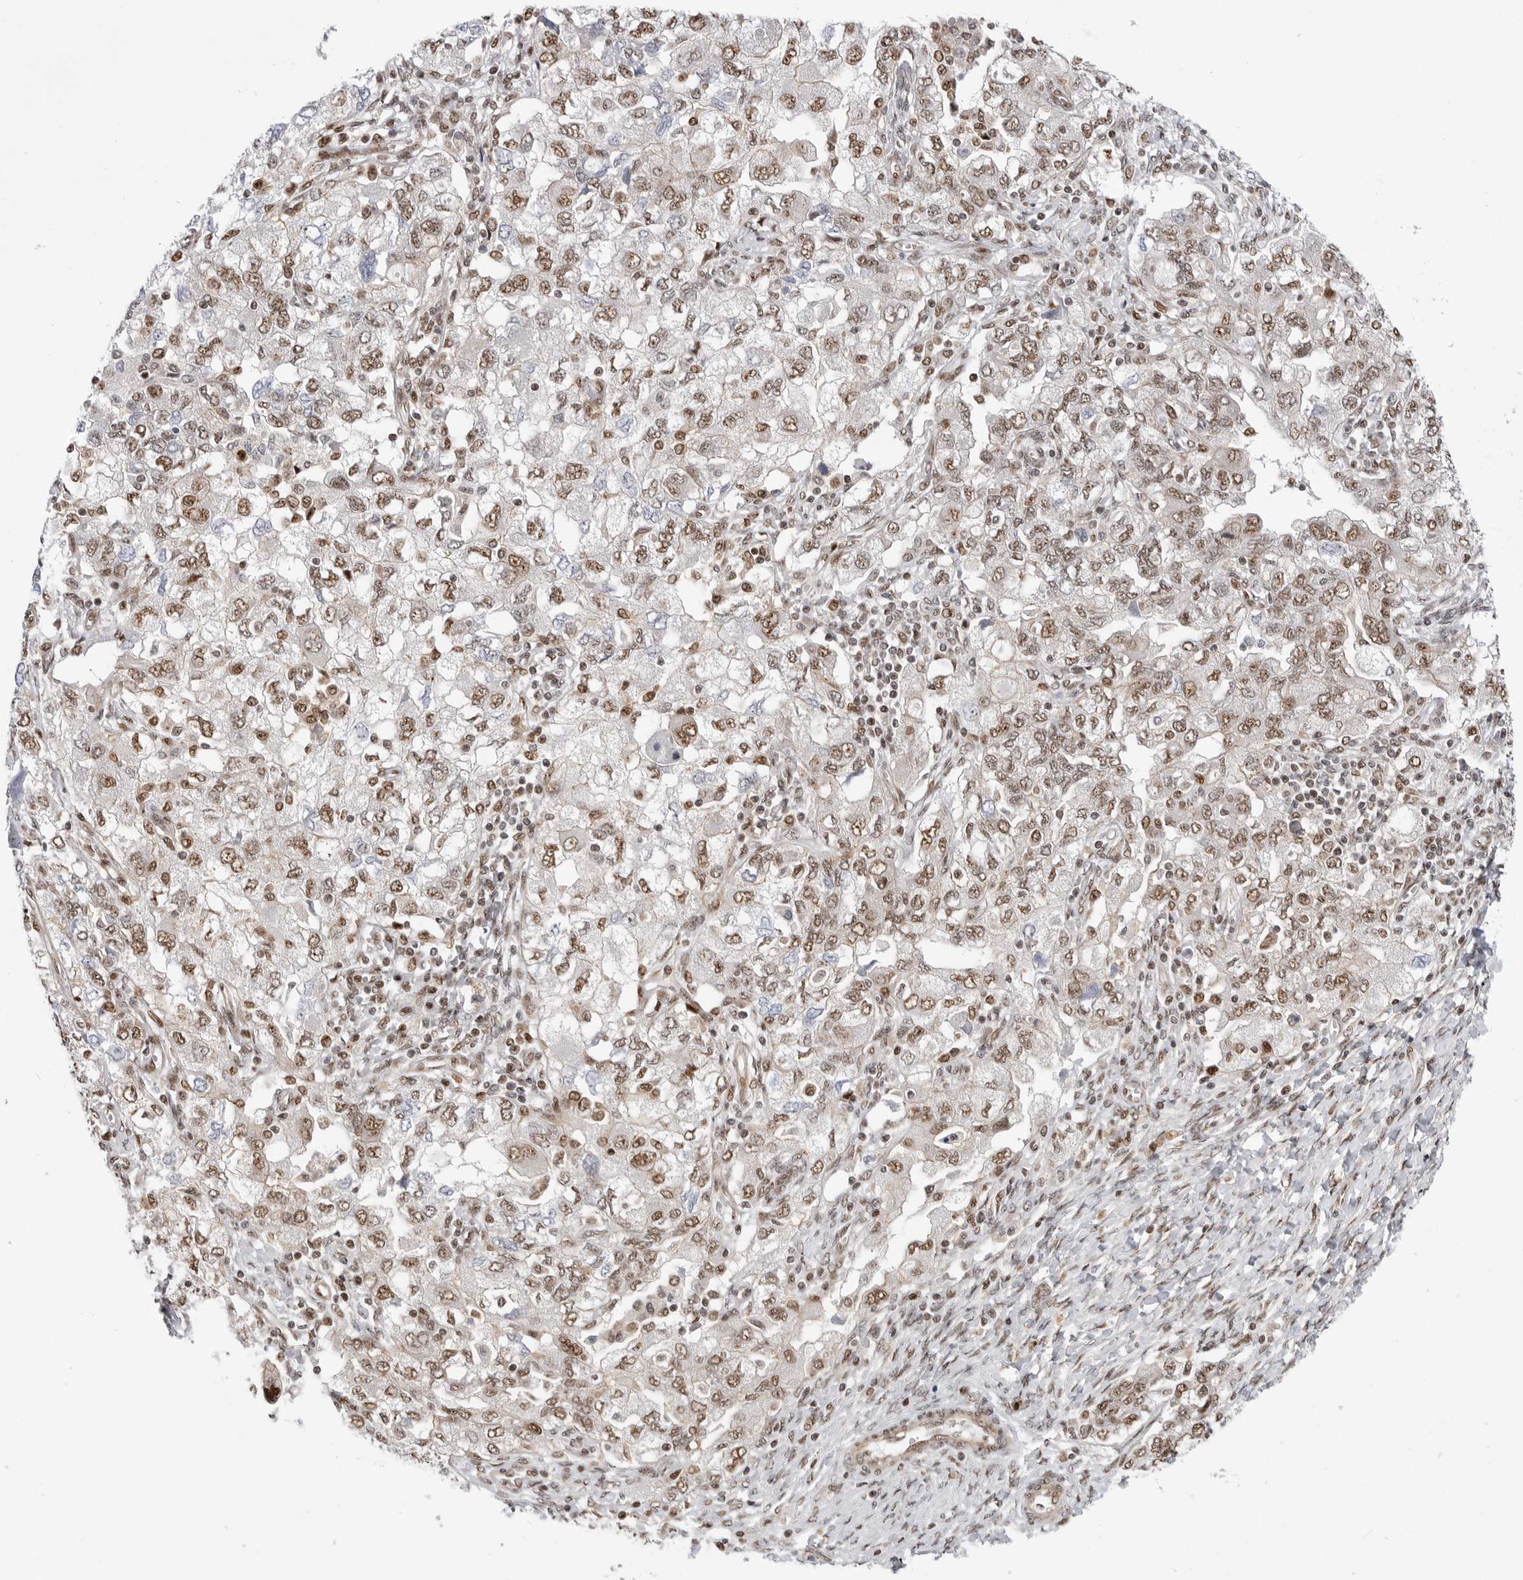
{"staining": {"intensity": "moderate", "quantity": ">75%", "location": "nuclear"}, "tissue": "ovarian cancer", "cell_type": "Tumor cells", "image_type": "cancer", "snomed": [{"axis": "morphology", "description": "Carcinoma, NOS"}, {"axis": "morphology", "description": "Cystadenocarcinoma, serous, NOS"}, {"axis": "topography", "description": "Ovary"}], "caption": "Immunohistochemical staining of ovarian cancer reveals medium levels of moderate nuclear positivity in approximately >75% of tumor cells.", "gene": "GPATCH2", "patient": {"sex": "female", "age": 69}}